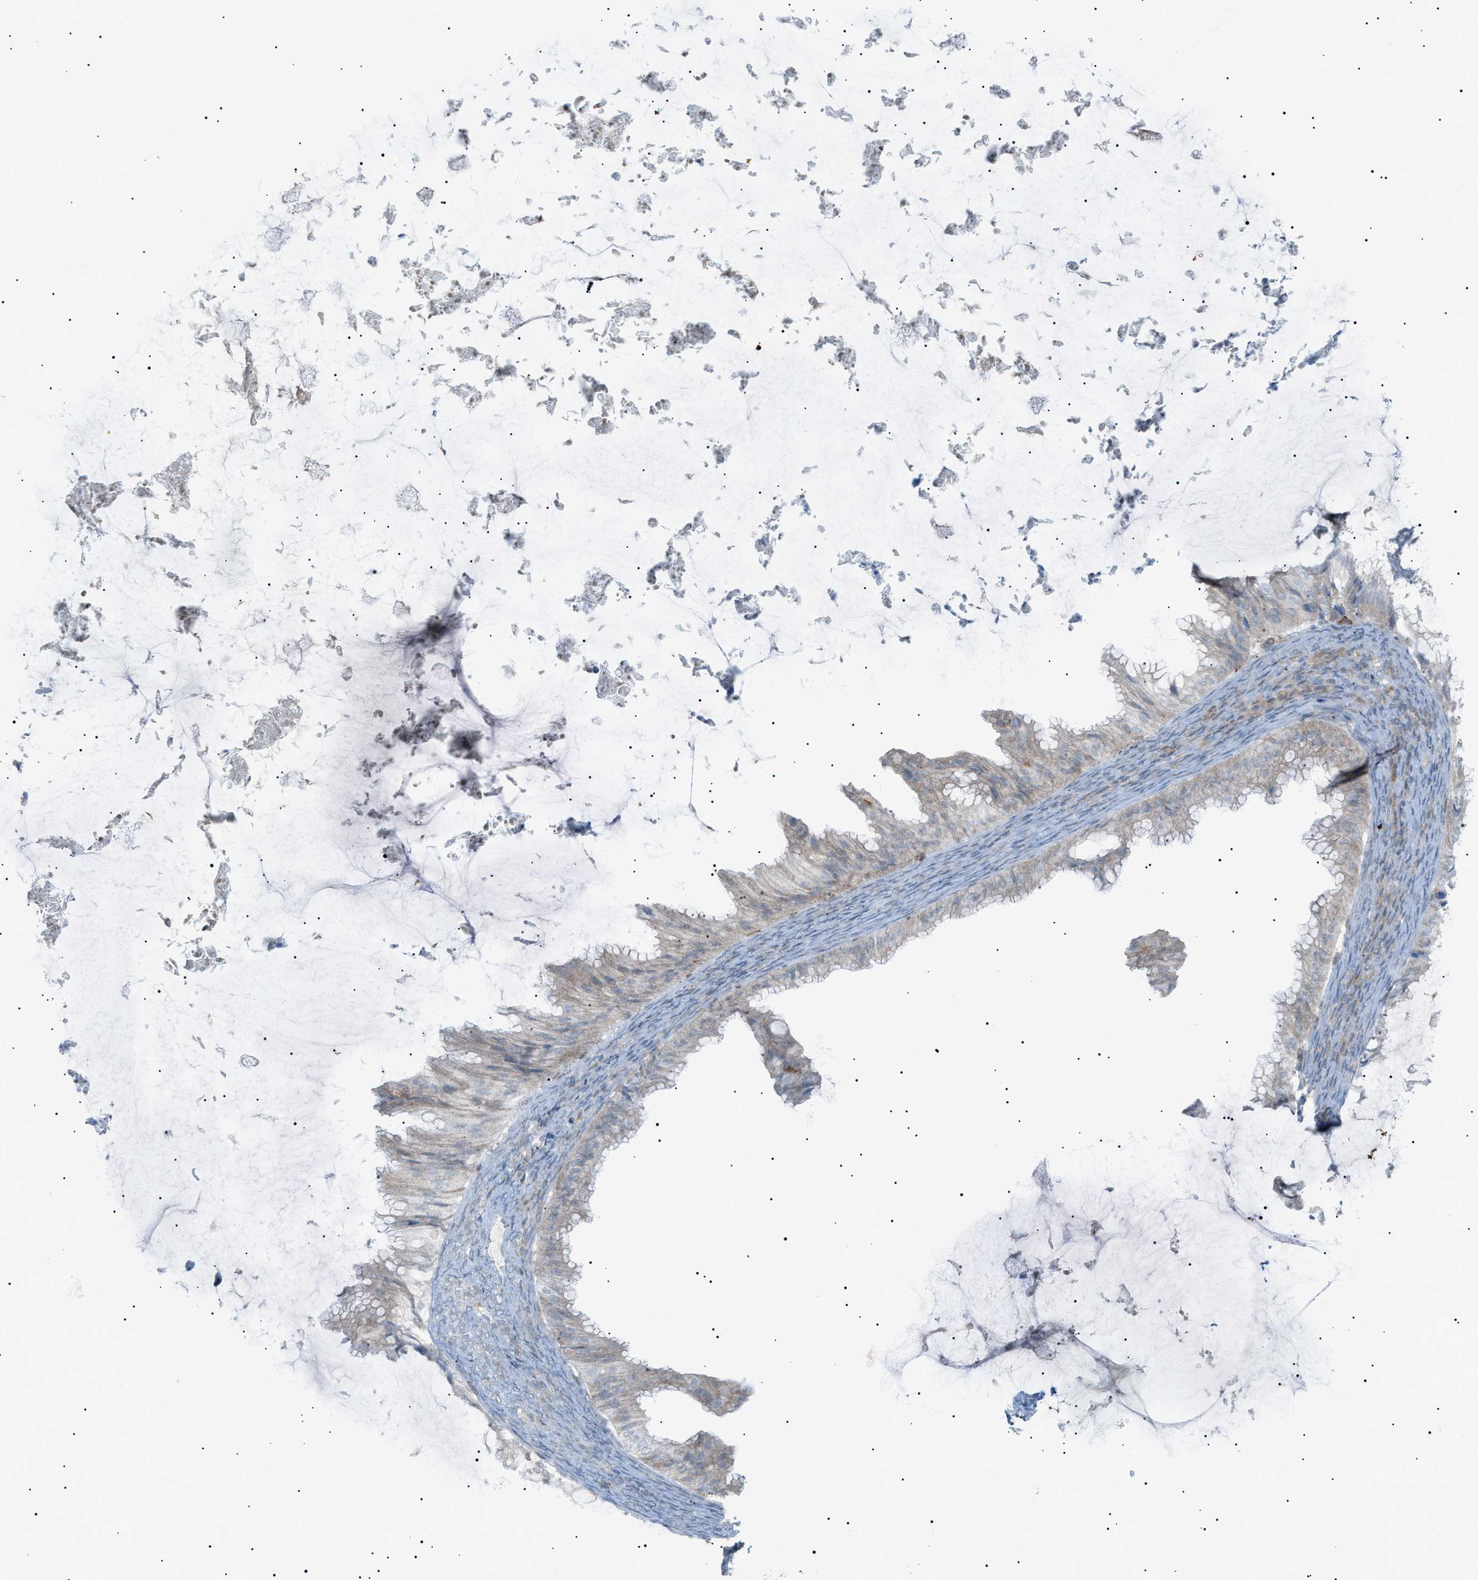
{"staining": {"intensity": "negative", "quantity": "none", "location": "none"}, "tissue": "ovarian cancer", "cell_type": "Tumor cells", "image_type": "cancer", "snomed": [{"axis": "morphology", "description": "Cystadenocarcinoma, mucinous, NOS"}, {"axis": "topography", "description": "Ovary"}], "caption": "DAB immunohistochemical staining of human ovarian cancer (mucinous cystadenocarcinoma) reveals no significant staining in tumor cells. The staining was performed using DAB (3,3'-diaminobenzidine) to visualize the protein expression in brown, while the nuclei were stained in blue with hematoxylin (Magnification: 20x).", "gene": "BTK", "patient": {"sex": "female", "age": 61}}